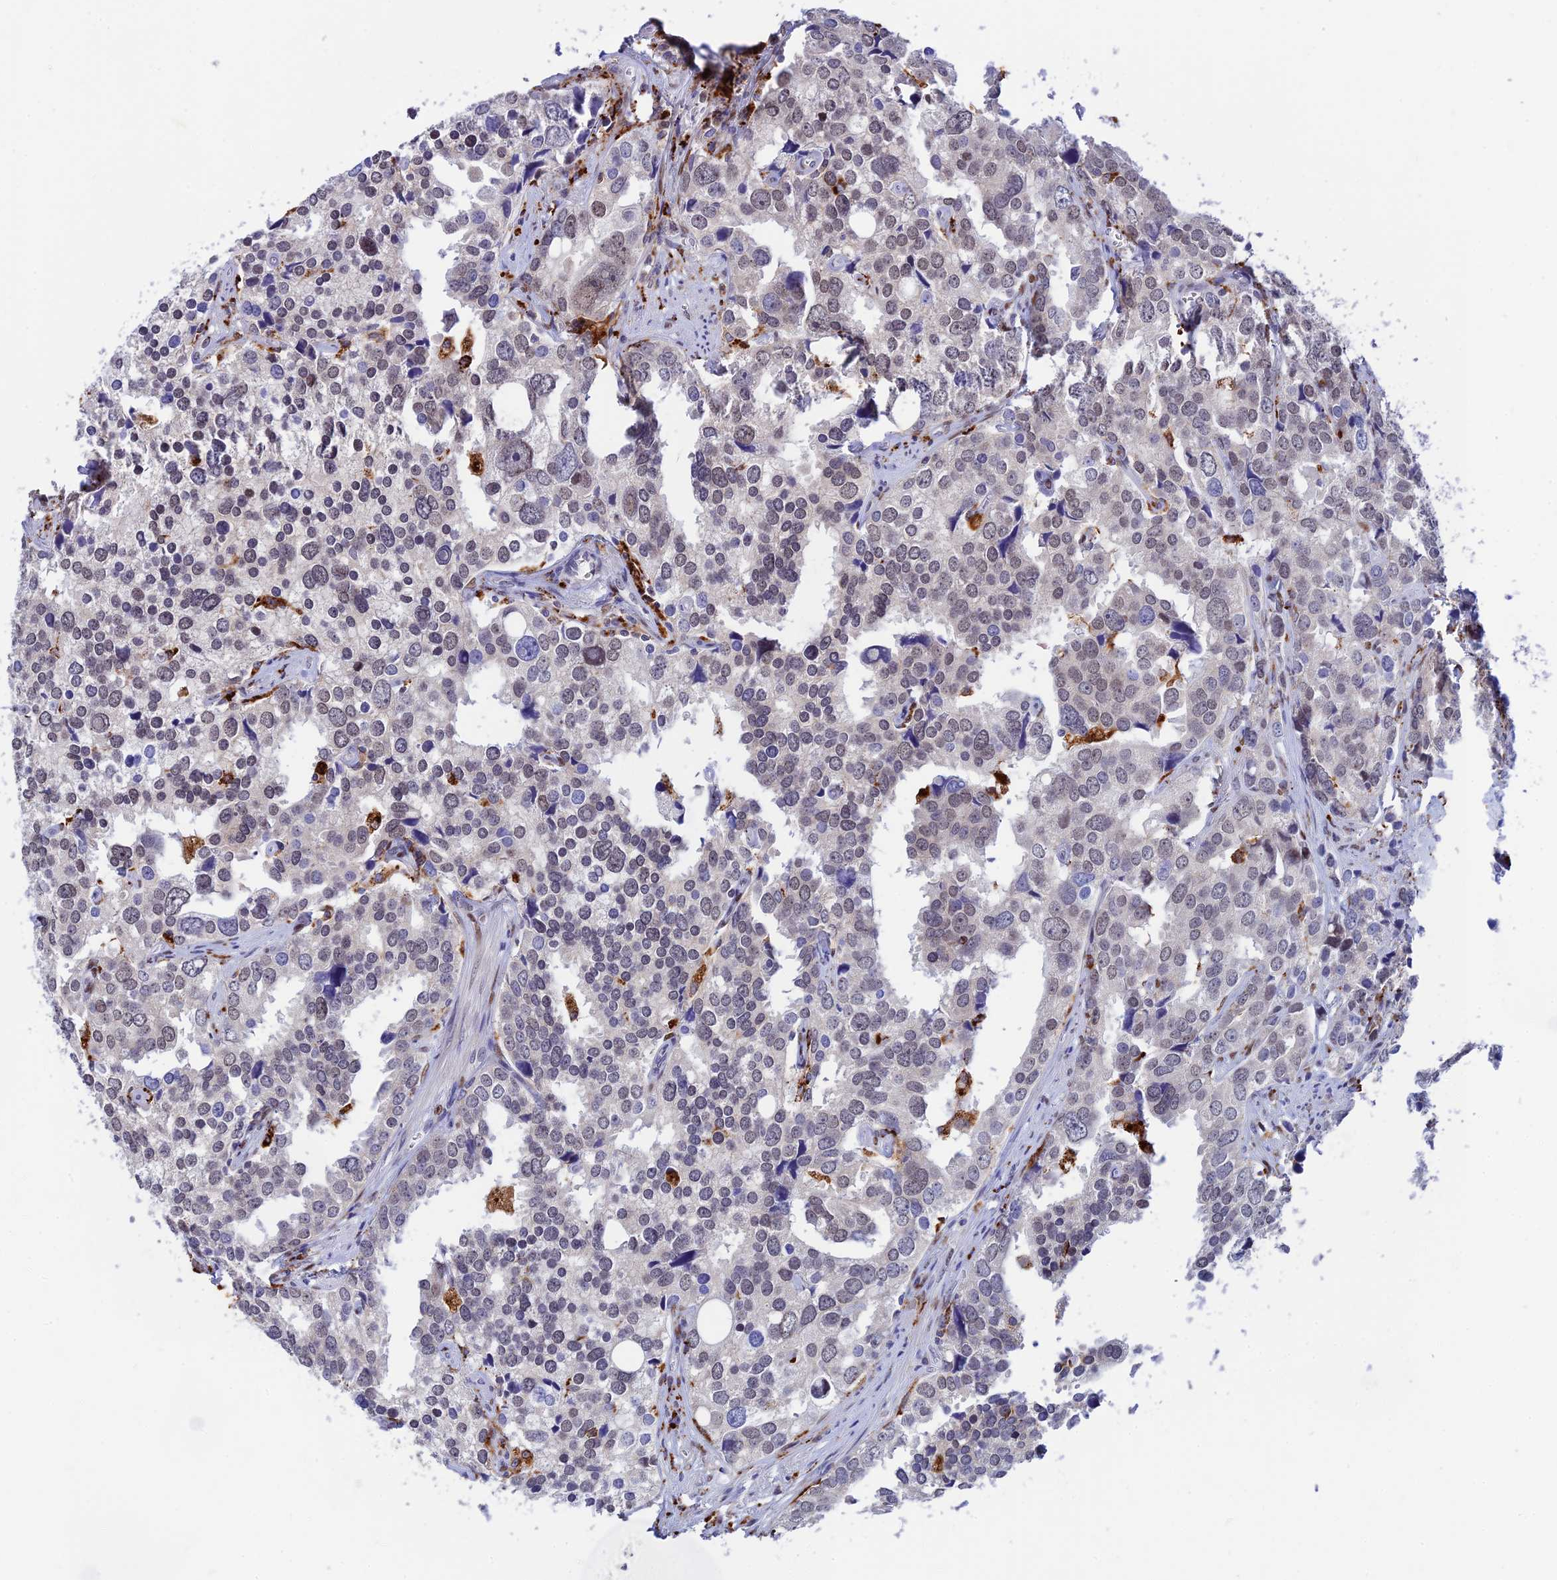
{"staining": {"intensity": "weak", "quantity": "<25%", "location": "nuclear"}, "tissue": "prostate cancer", "cell_type": "Tumor cells", "image_type": "cancer", "snomed": [{"axis": "morphology", "description": "Adenocarcinoma, High grade"}, {"axis": "topography", "description": "Prostate"}], "caption": "Prostate adenocarcinoma (high-grade) stained for a protein using immunohistochemistry (IHC) demonstrates no staining tumor cells.", "gene": "HIC1", "patient": {"sex": "male", "age": 71}}